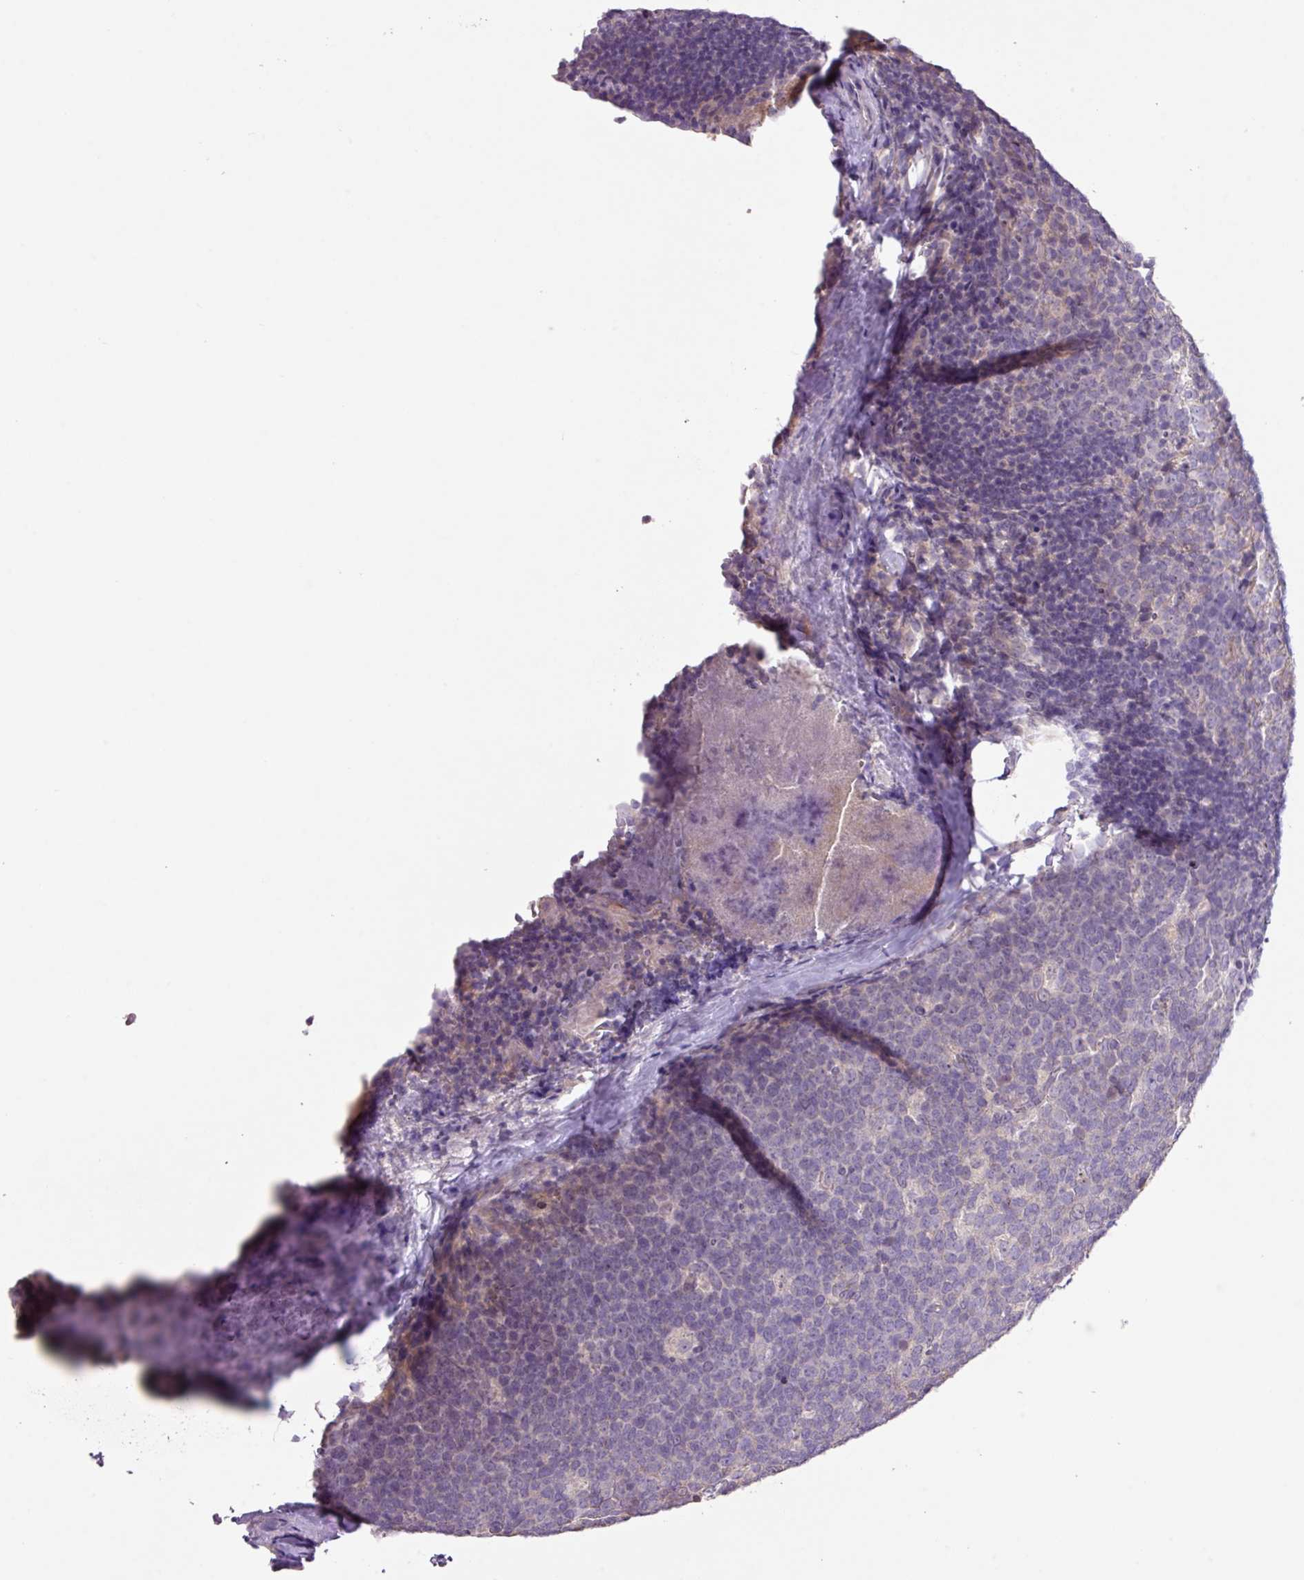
{"staining": {"intensity": "negative", "quantity": "none", "location": "none"}, "tissue": "tonsil", "cell_type": "Germinal center cells", "image_type": "normal", "snomed": [{"axis": "morphology", "description": "Normal tissue, NOS"}, {"axis": "topography", "description": "Tonsil"}], "caption": "The immunohistochemistry (IHC) photomicrograph has no significant staining in germinal center cells of tonsil.", "gene": "PRADC1", "patient": {"sex": "male", "age": 27}}